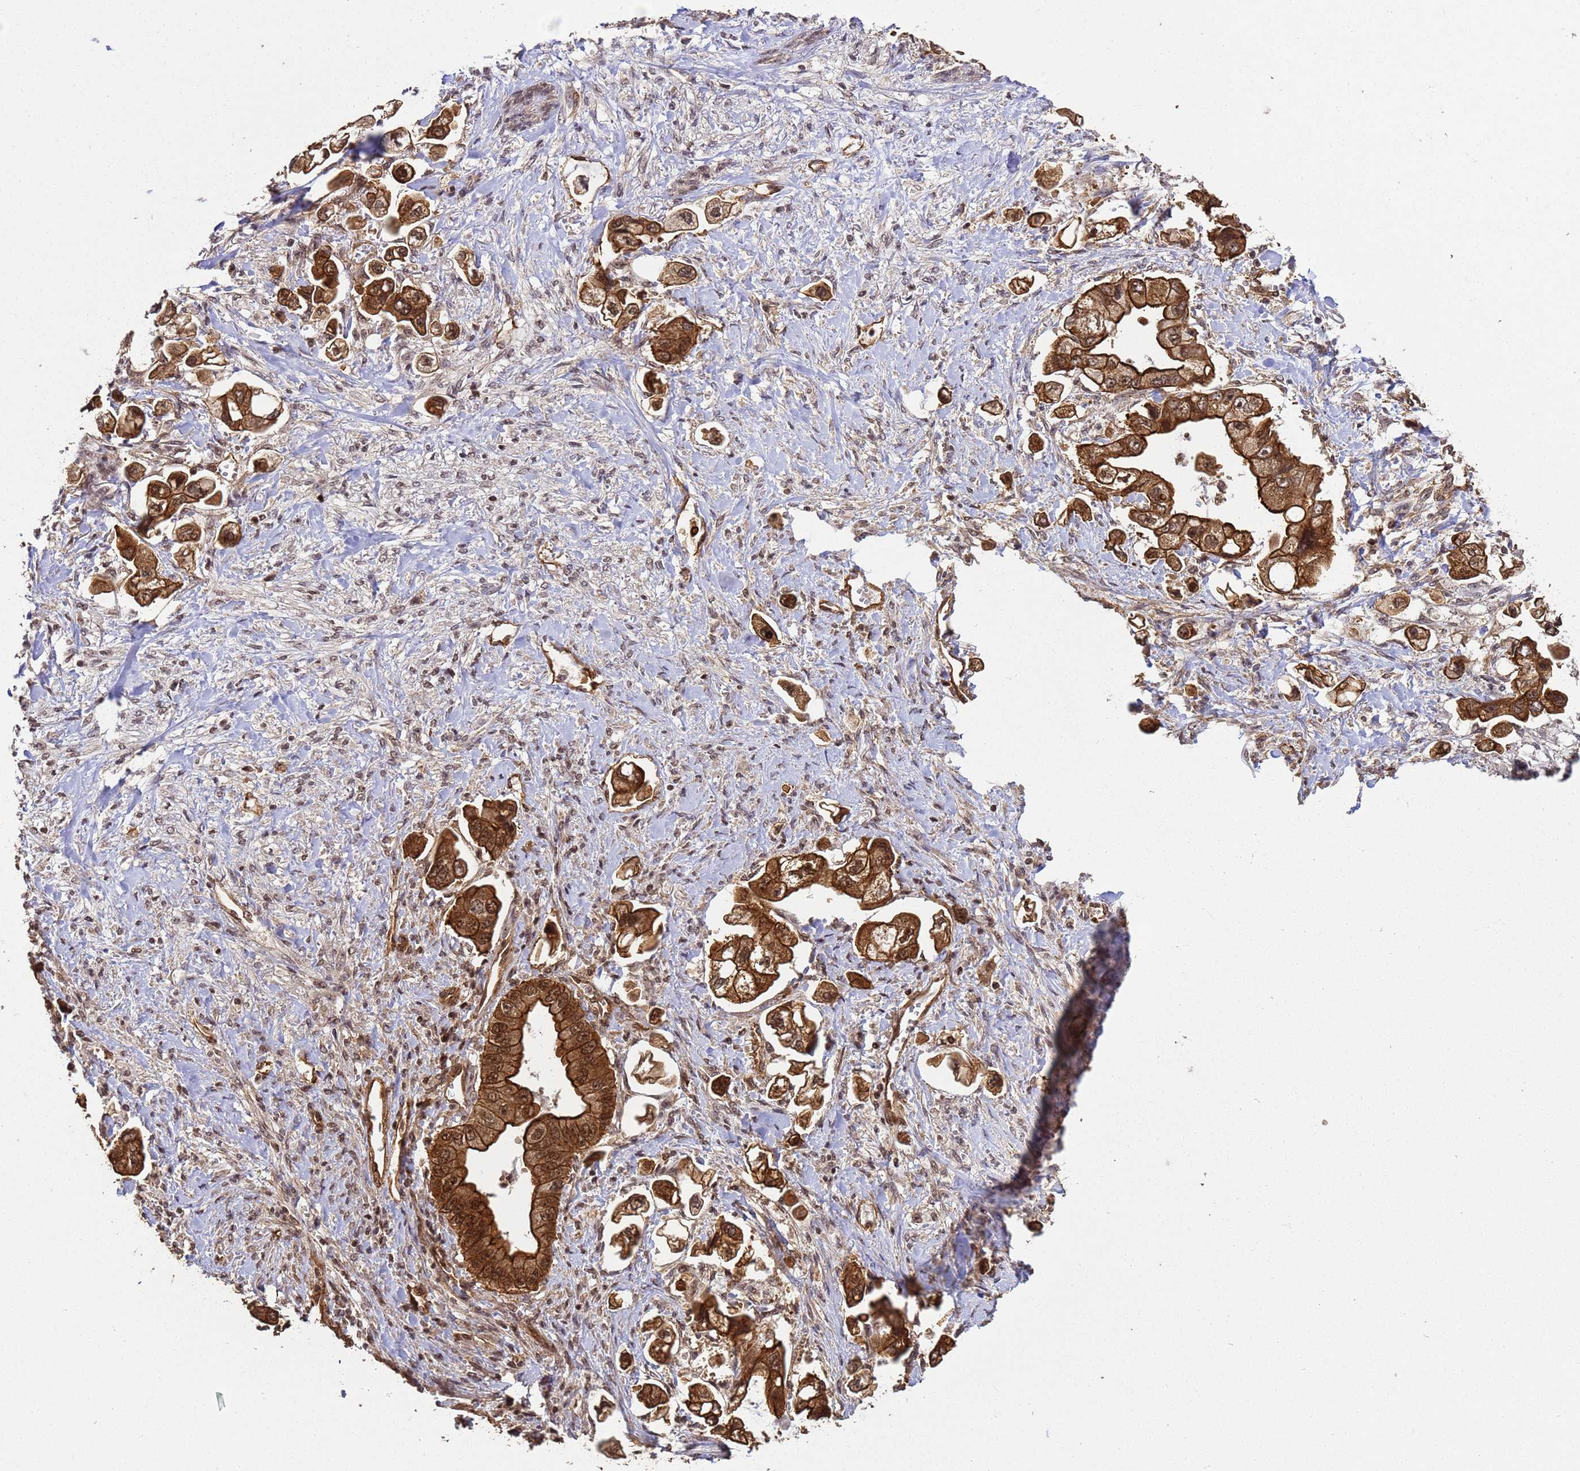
{"staining": {"intensity": "strong", "quantity": ">75%", "location": "cytoplasmic/membranous,nuclear"}, "tissue": "stomach cancer", "cell_type": "Tumor cells", "image_type": "cancer", "snomed": [{"axis": "morphology", "description": "Adenocarcinoma, NOS"}, {"axis": "topography", "description": "Stomach"}], "caption": "Protein analysis of stomach cancer tissue shows strong cytoplasmic/membranous and nuclear staining in about >75% of tumor cells. (Stains: DAB (3,3'-diaminobenzidine) in brown, nuclei in blue, Microscopy: brightfield microscopy at high magnification).", "gene": "SYF2", "patient": {"sex": "male", "age": 62}}